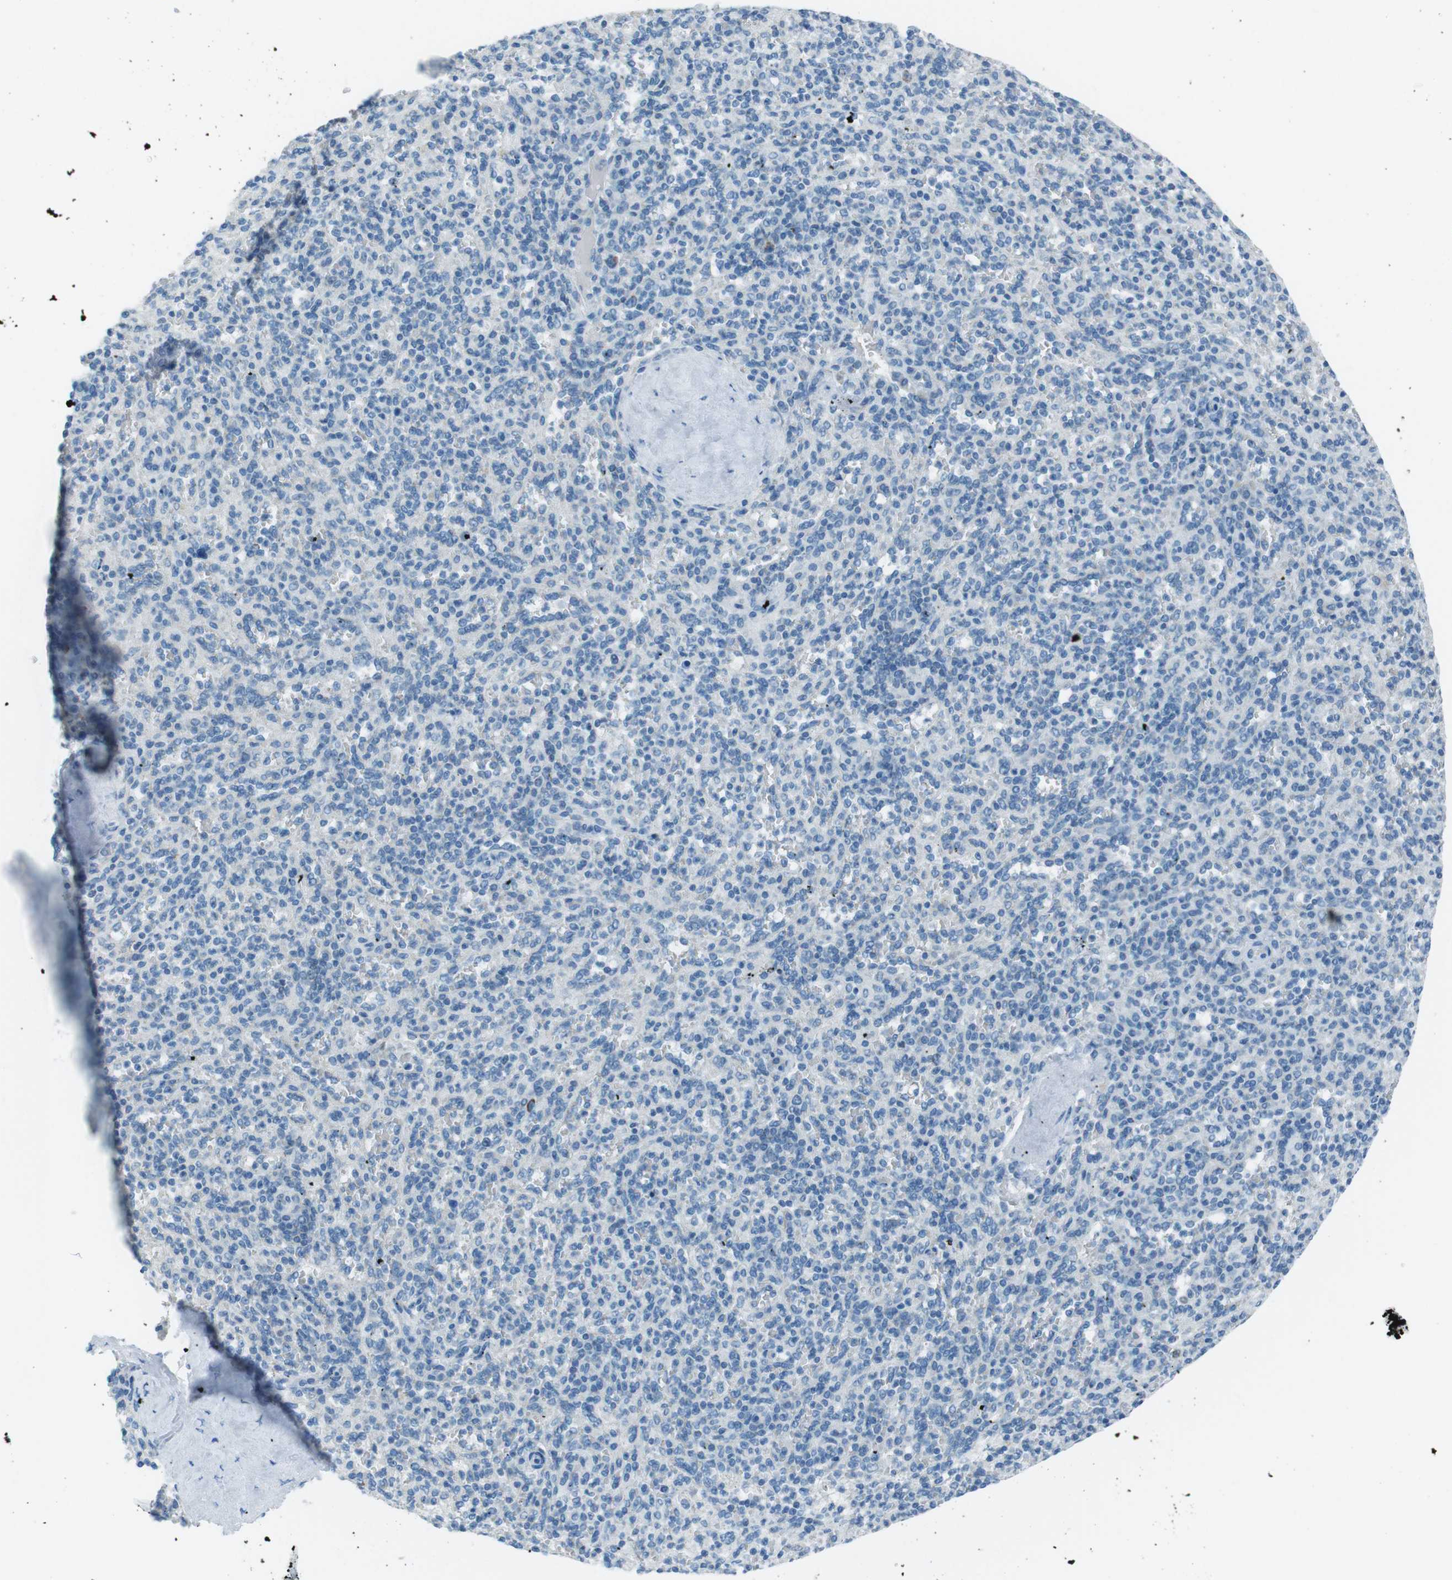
{"staining": {"intensity": "negative", "quantity": "none", "location": "none"}, "tissue": "spleen", "cell_type": "Cells in red pulp", "image_type": "normal", "snomed": [{"axis": "morphology", "description": "Normal tissue, NOS"}, {"axis": "topography", "description": "Spleen"}], "caption": "Histopathology image shows no protein expression in cells in red pulp of unremarkable spleen. (Brightfield microscopy of DAB (3,3'-diaminobenzidine) immunohistochemistry (IHC) at high magnification).", "gene": "DNAJA3", "patient": {"sex": "male", "age": 36}}